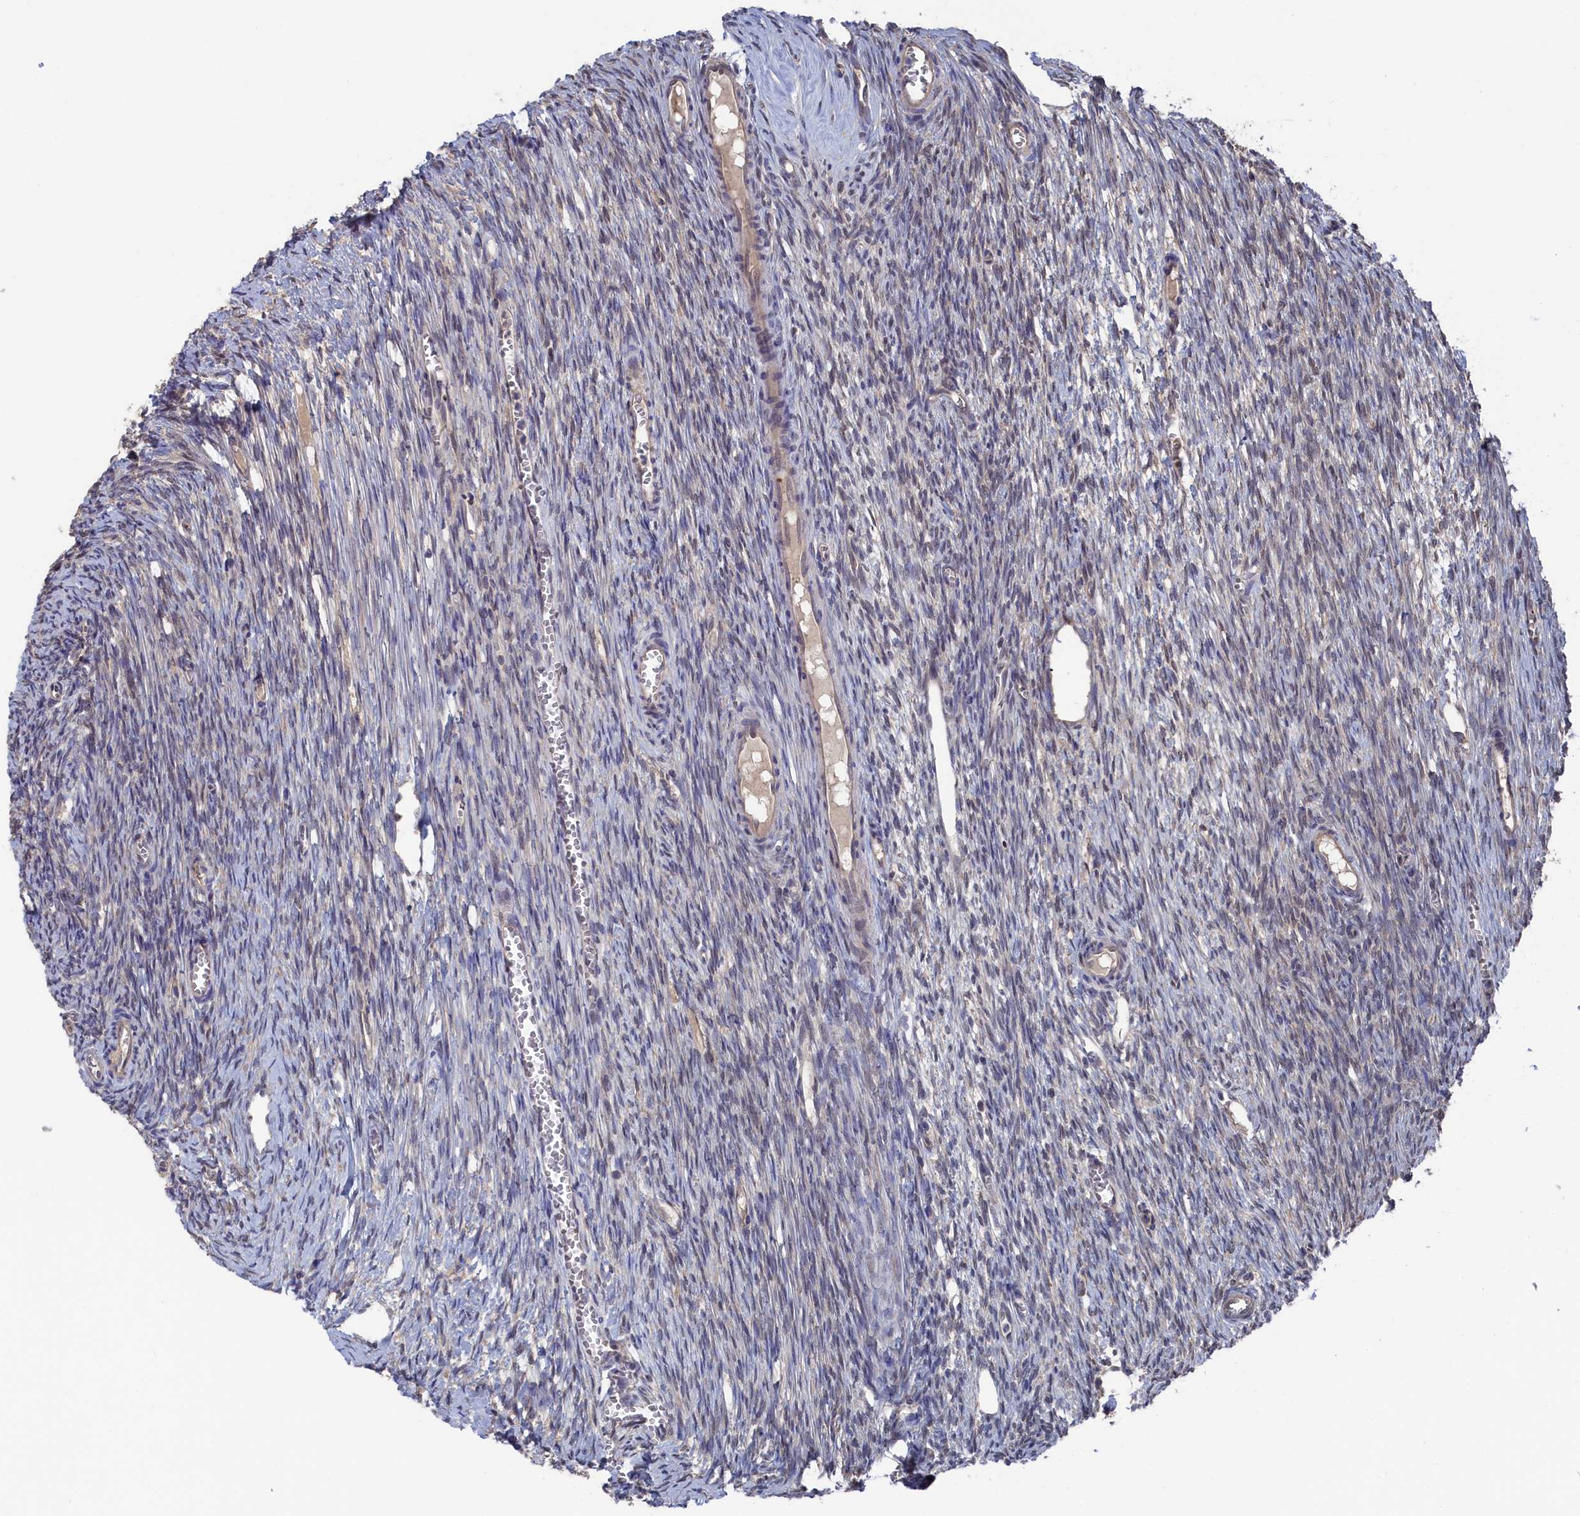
{"staining": {"intensity": "moderate", "quantity": ">75%", "location": "cytoplasmic/membranous"}, "tissue": "ovary", "cell_type": "Follicle cells", "image_type": "normal", "snomed": [{"axis": "morphology", "description": "Normal tissue, NOS"}, {"axis": "topography", "description": "Ovary"}], "caption": "Protein analysis of benign ovary exhibits moderate cytoplasmic/membranous positivity in about >75% of follicle cells.", "gene": "NUTF2", "patient": {"sex": "female", "age": 44}}